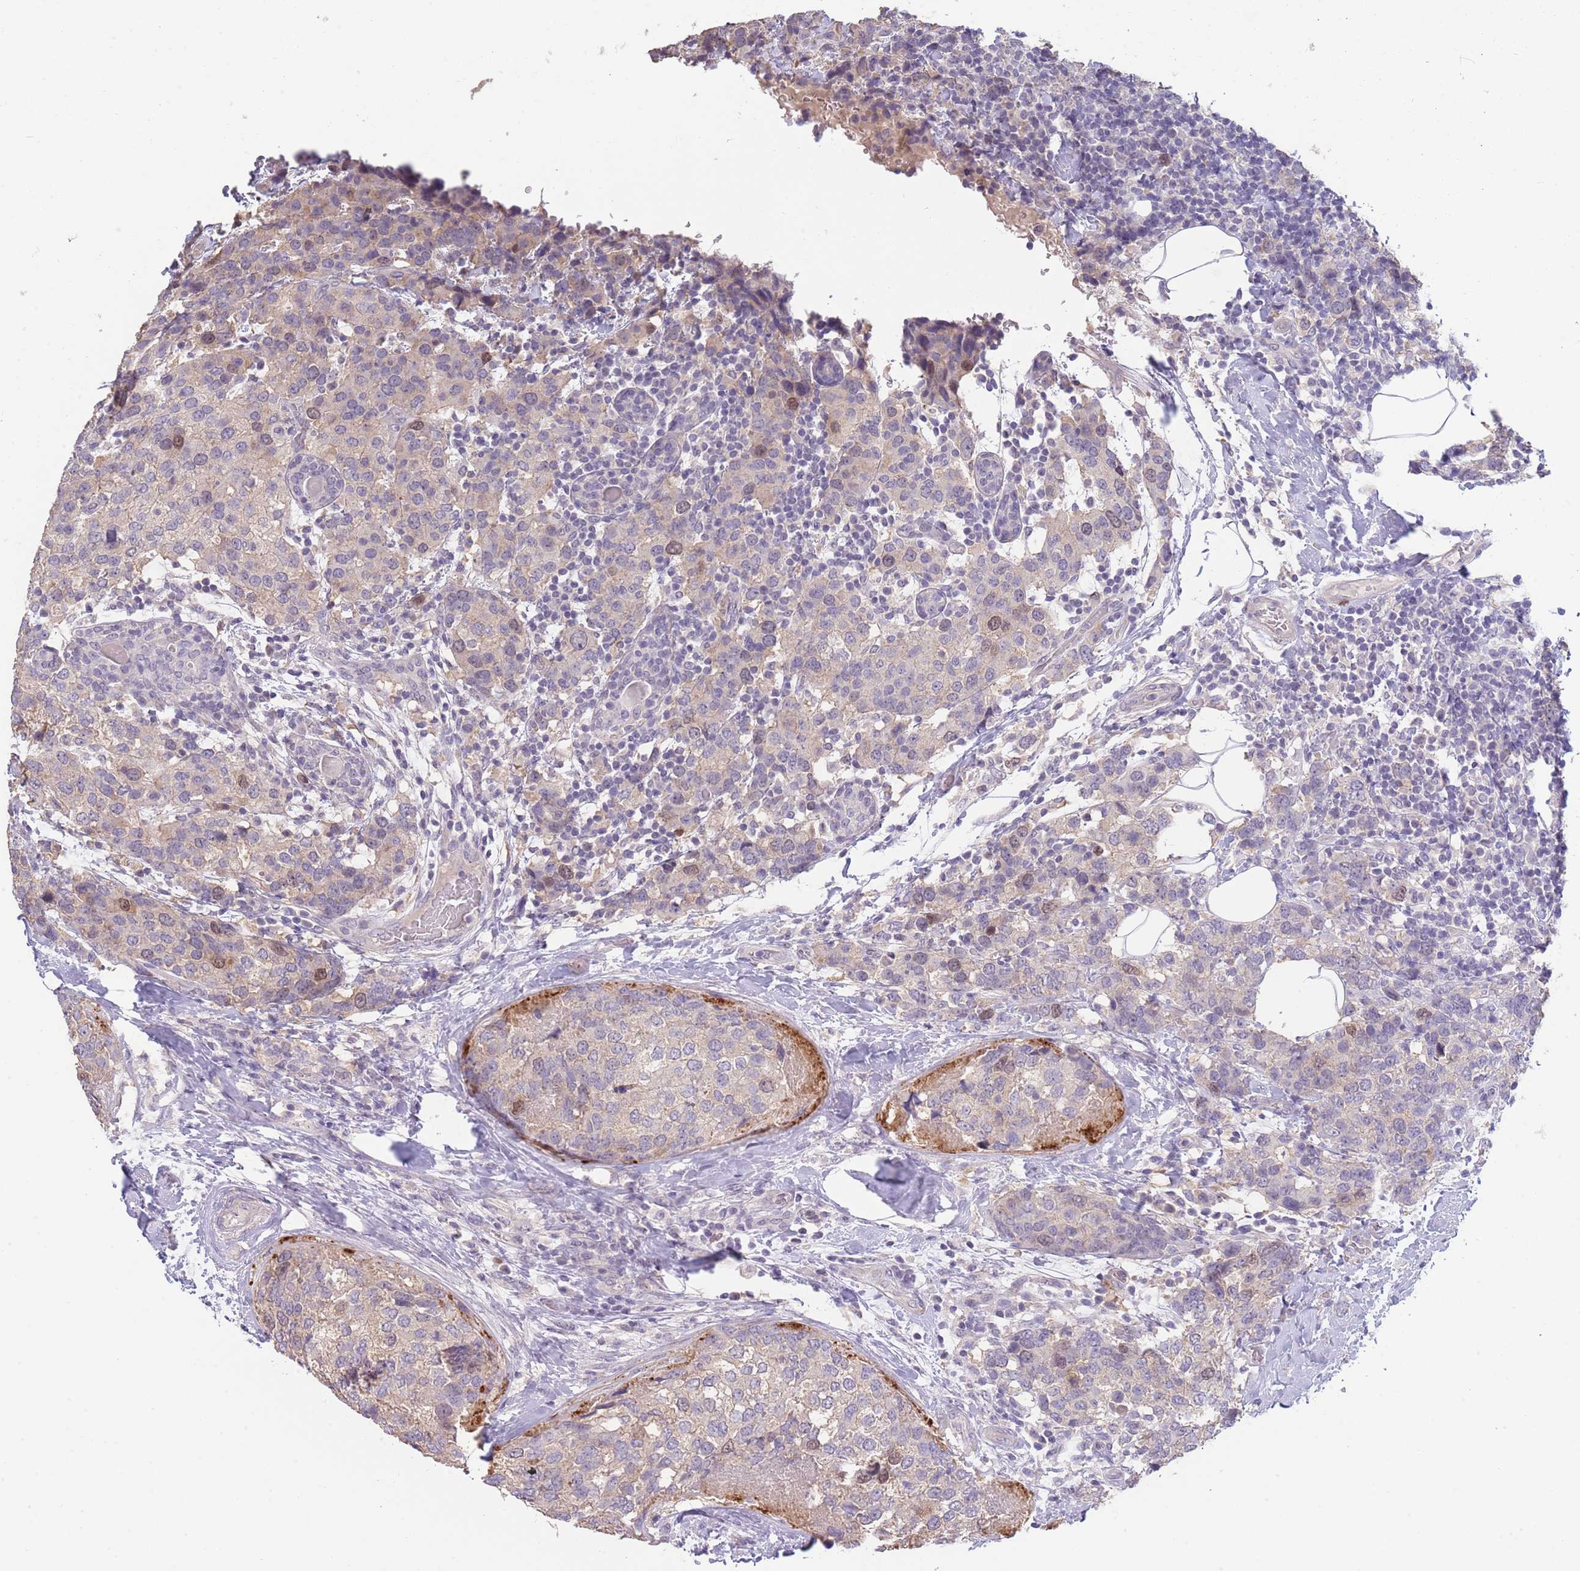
{"staining": {"intensity": "moderate", "quantity": "<25%", "location": "cytoplasmic/membranous"}, "tissue": "breast cancer", "cell_type": "Tumor cells", "image_type": "cancer", "snomed": [{"axis": "morphology", "description": "Lobular carcinoma"}, {"axis": "topography", "description": "Breast"}], "caption": "Immunohistochemical staining of breast lobular carcinoma reveals low levels of moderate cytoplasmic/membranous protein positivity in about <25% of tumor cells.", "gene": "PIMREG", "patient": {"sex": "female", "age": 59}}